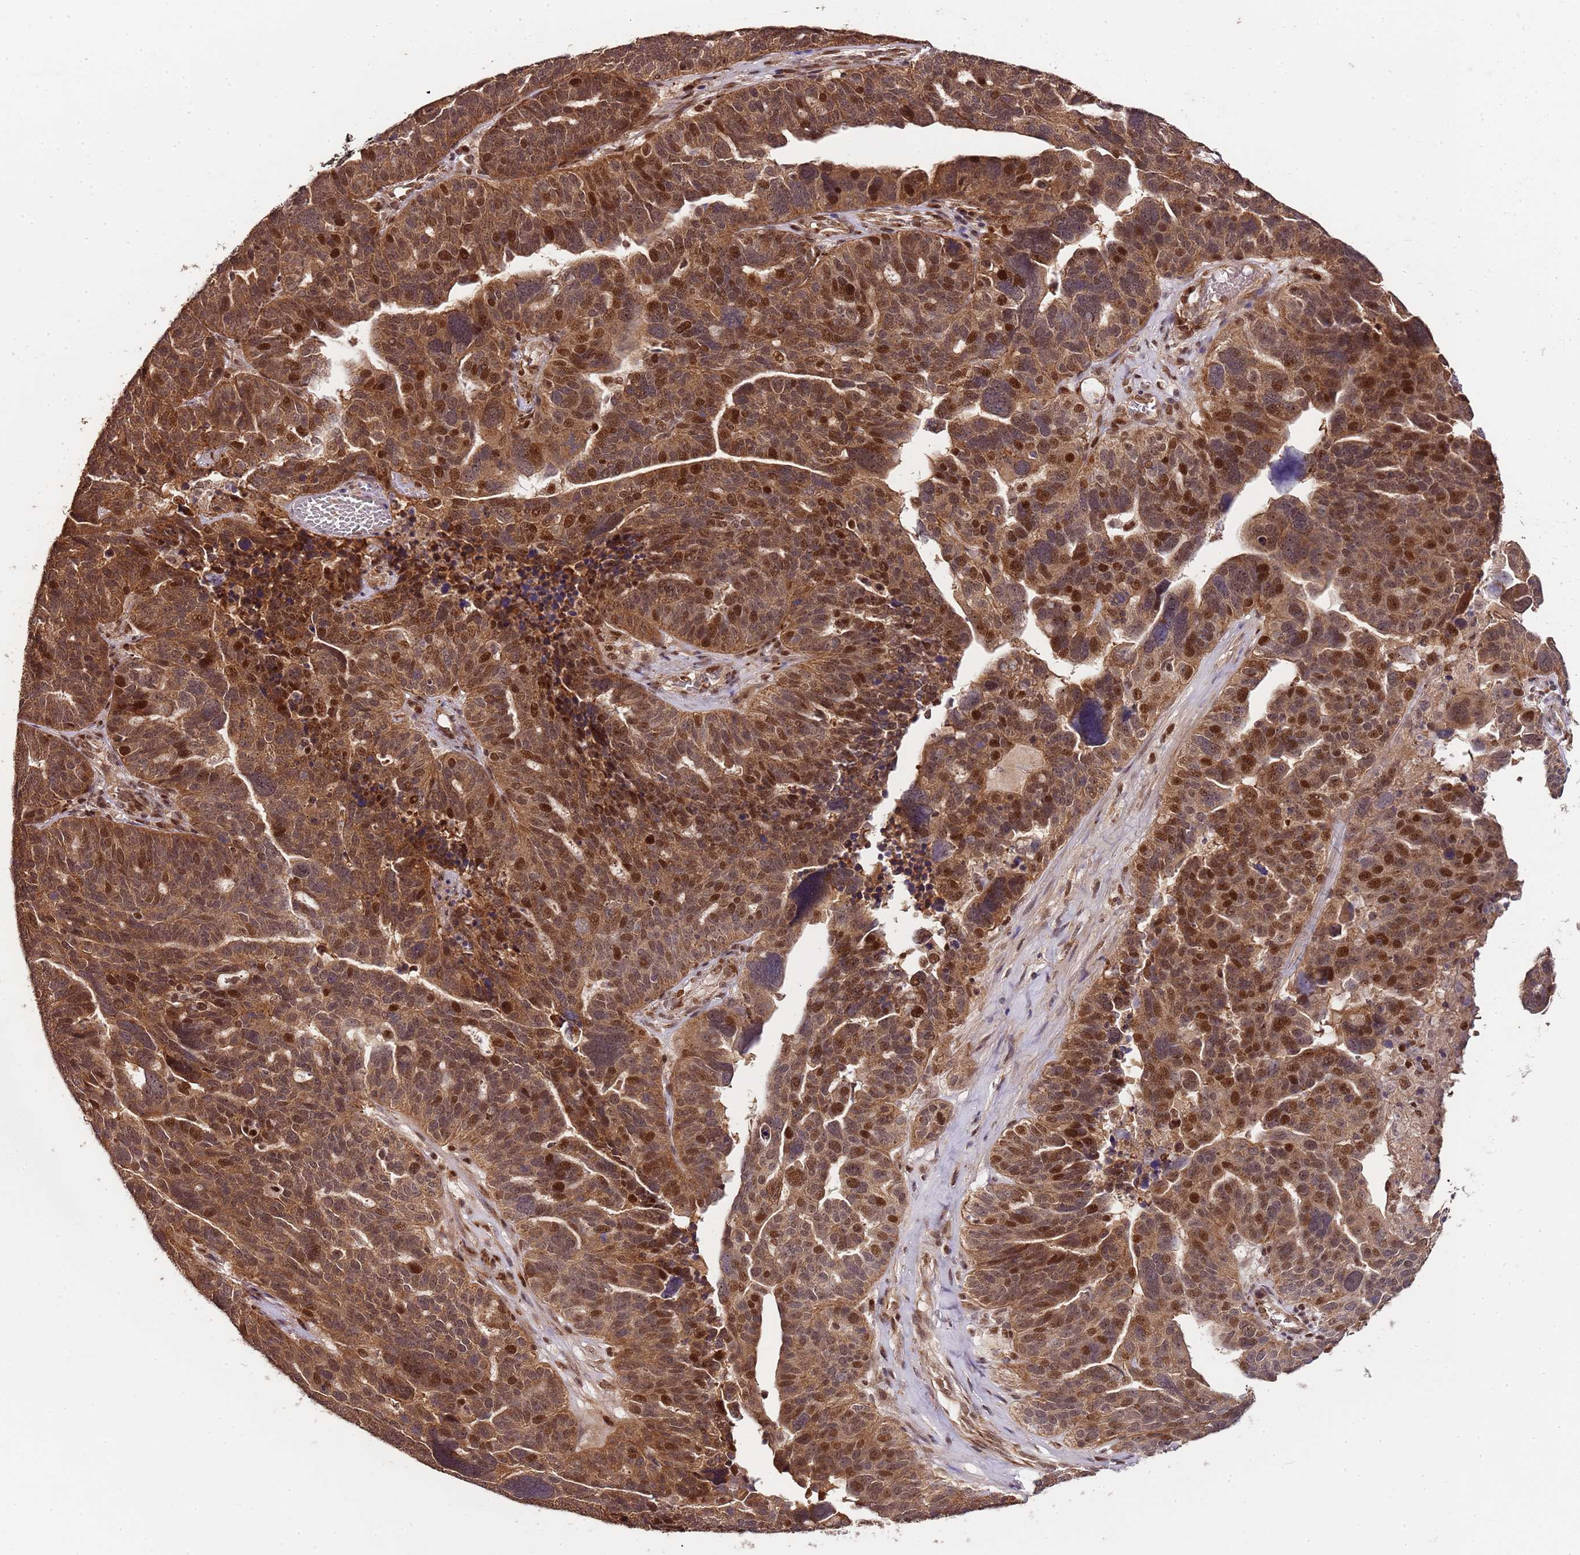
{"staining": {"intensity": "moderate", "quantity": ">75%", "location": "cytoplasmic/membranous,nuclear"}, "tissue": "ovarian cancer", "cell_type": "Tumor cells", "image_type": "cancer", "snomed": [{"axis": "morphology", "description": "Cystadenocarcinoma, serous, NOS"}, {"axis": "topography", "description": "Ovary"}], "caption": "Protein analysis of ovarian cancer tissue shows moderate cytoplasmic/membranous and nuclear positivity in approximately >75% of tumor cells.", "gene": "EDC3", "patient": {"sex": "female", "age": 59}}